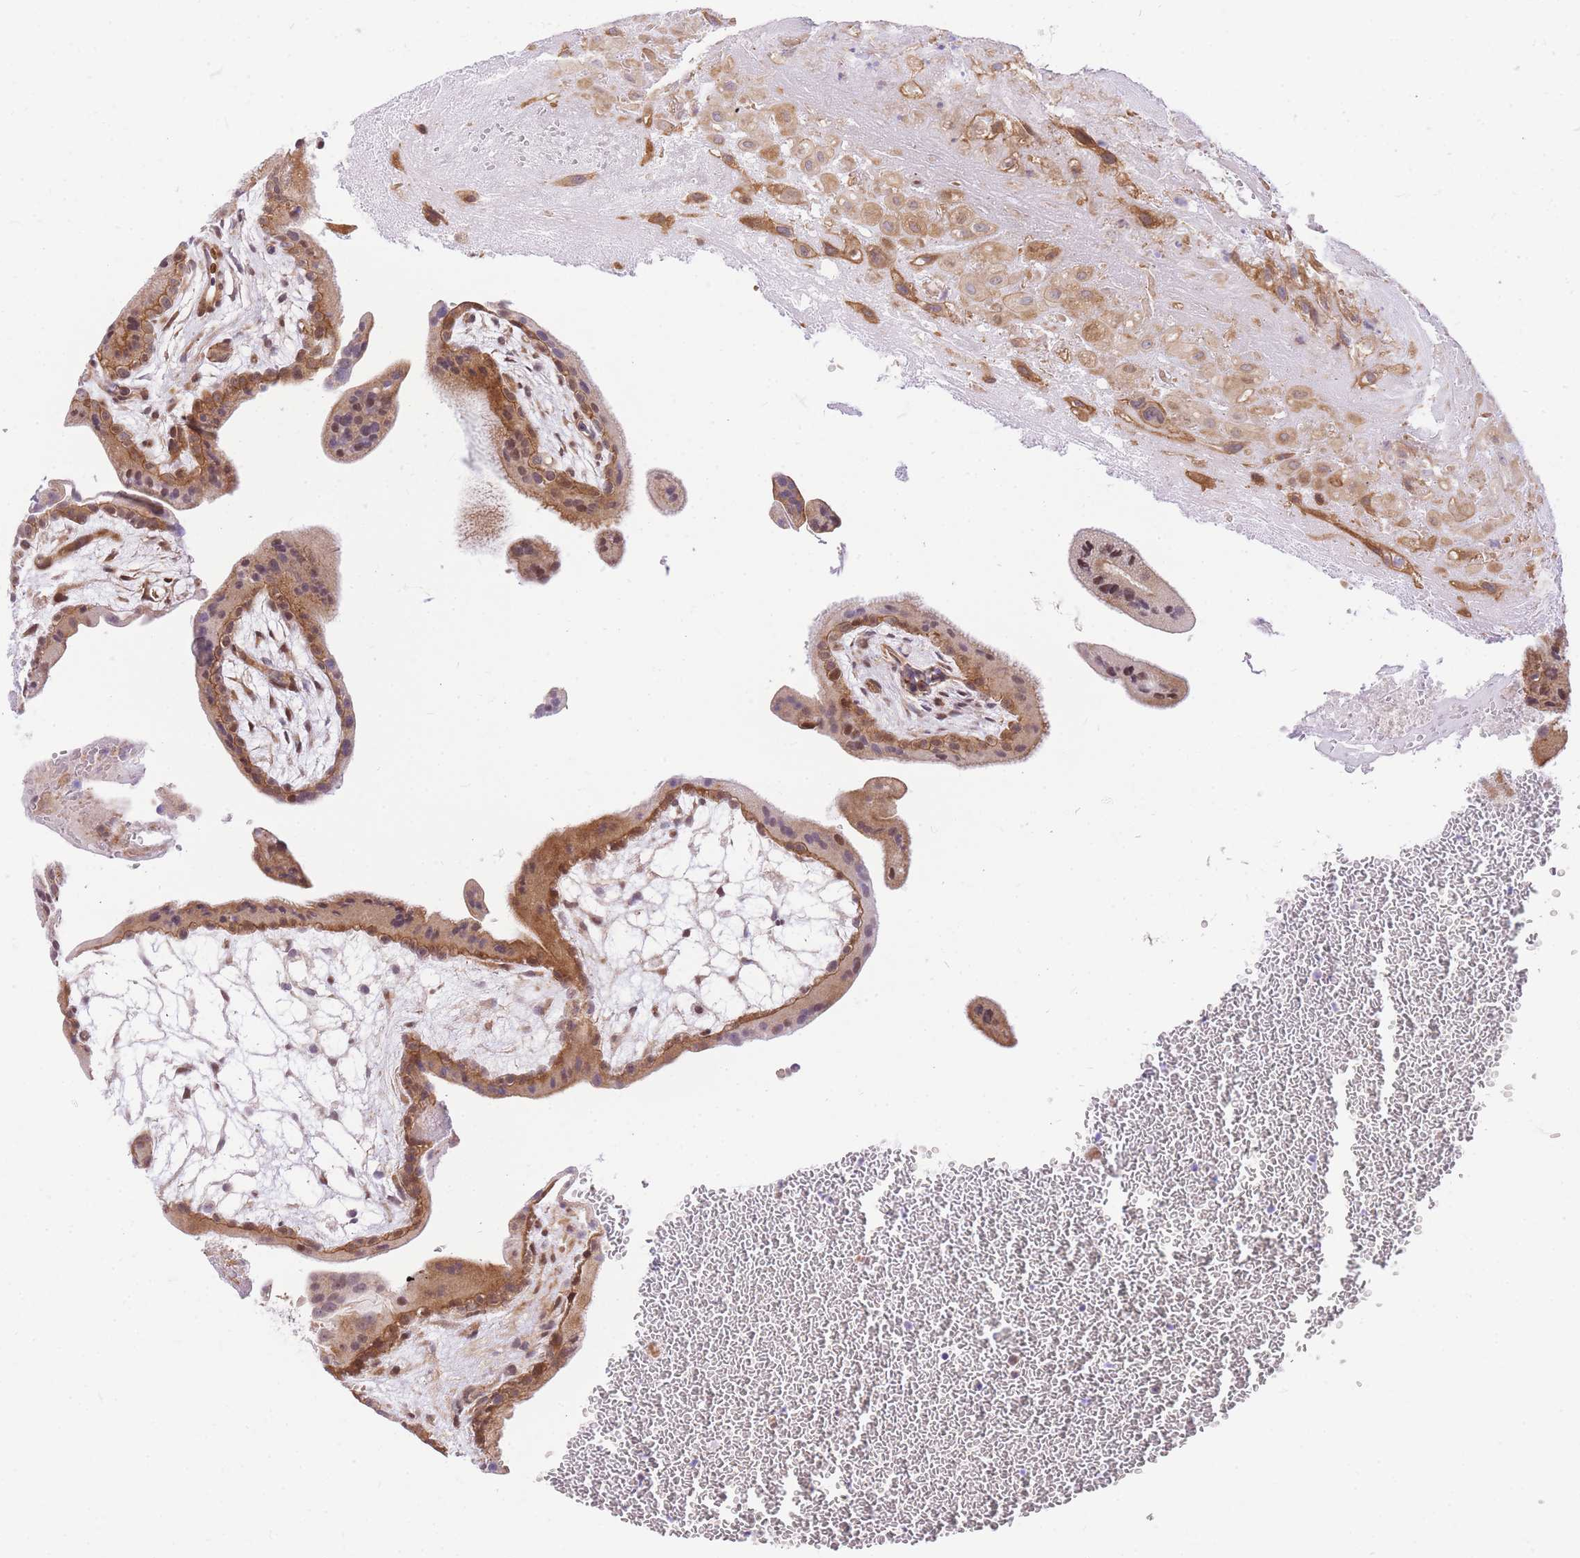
{"staining": {"intensity": "moderate", "quantity": ">75%", "location": "cytoplasmic/membranous"}, "tissue": "placenta", "cell_type": "Decidual cells", "image_type": "normal", "snomed": [{"axis": "morphology", "description": "Normal tissue, NOS"}, {"axis": "topography", "description": "Placenta"}], "caption": "Moderate cytoplasmic/membranous staining for a protein is seen in approximately >75% of decidual cells of benign placenta using IHC.", "gene": "S100PBP", "patient": {"sex": "female", "age": 35}}